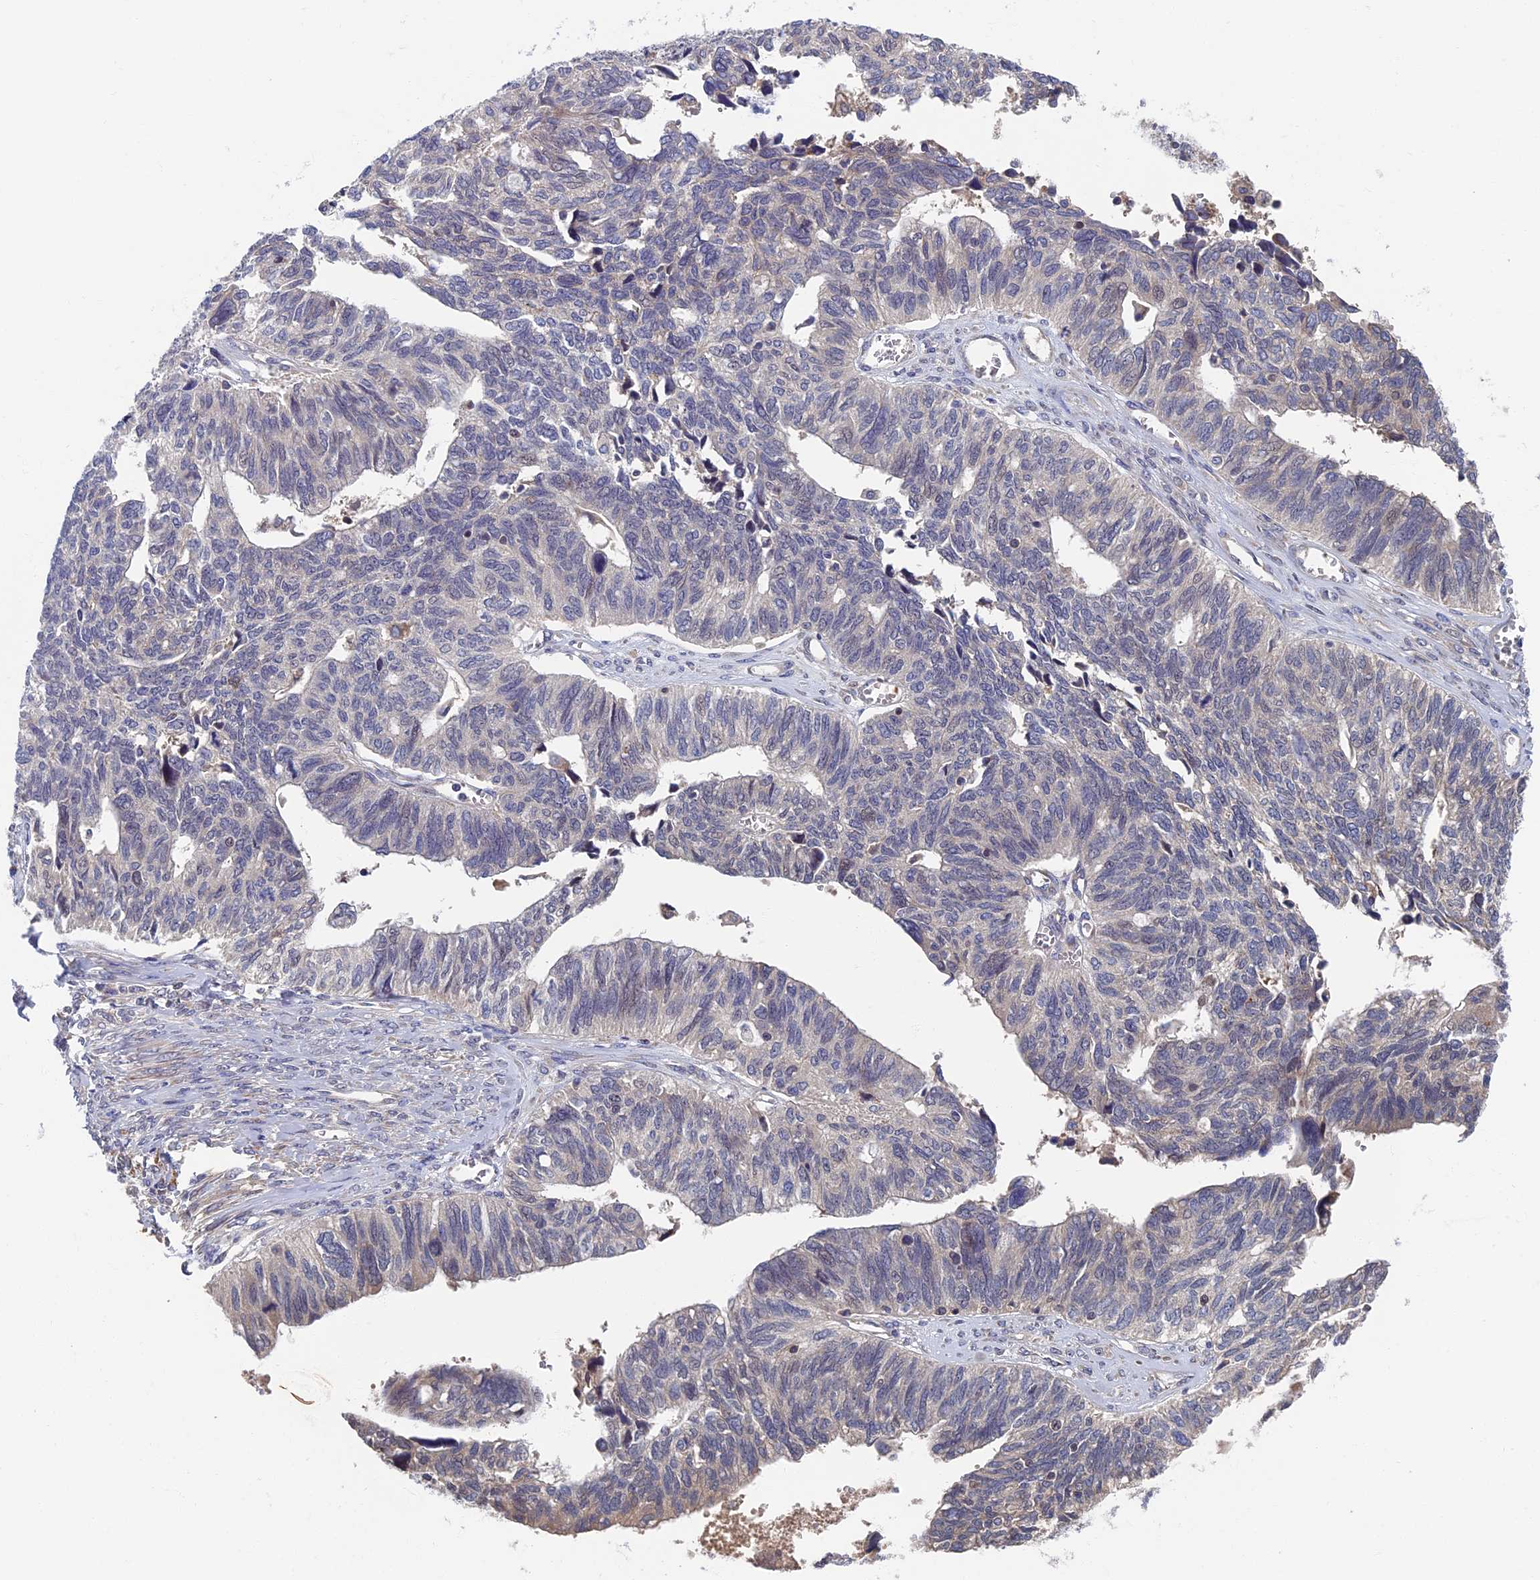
{"staining": {"intensity": "weak", "quantity": "<25%", "location": "nuclear"}, "tissue": "ovarian cancer", "cell_type": "Tumor cells", "image_type": "cancer", "snomed": [{"axis": "morphology", "description": "Cystadenocarcinoma, serous, NOS"}, {"axis": "topography", "description": "Ovary"}], "caption": "Immunohistochemical staining of ovarian serous cystadenocarcinoma displays no significant expression in tumor cells.", "gene": "TNK2", "patient": {"sex": "female", "age": 79}}